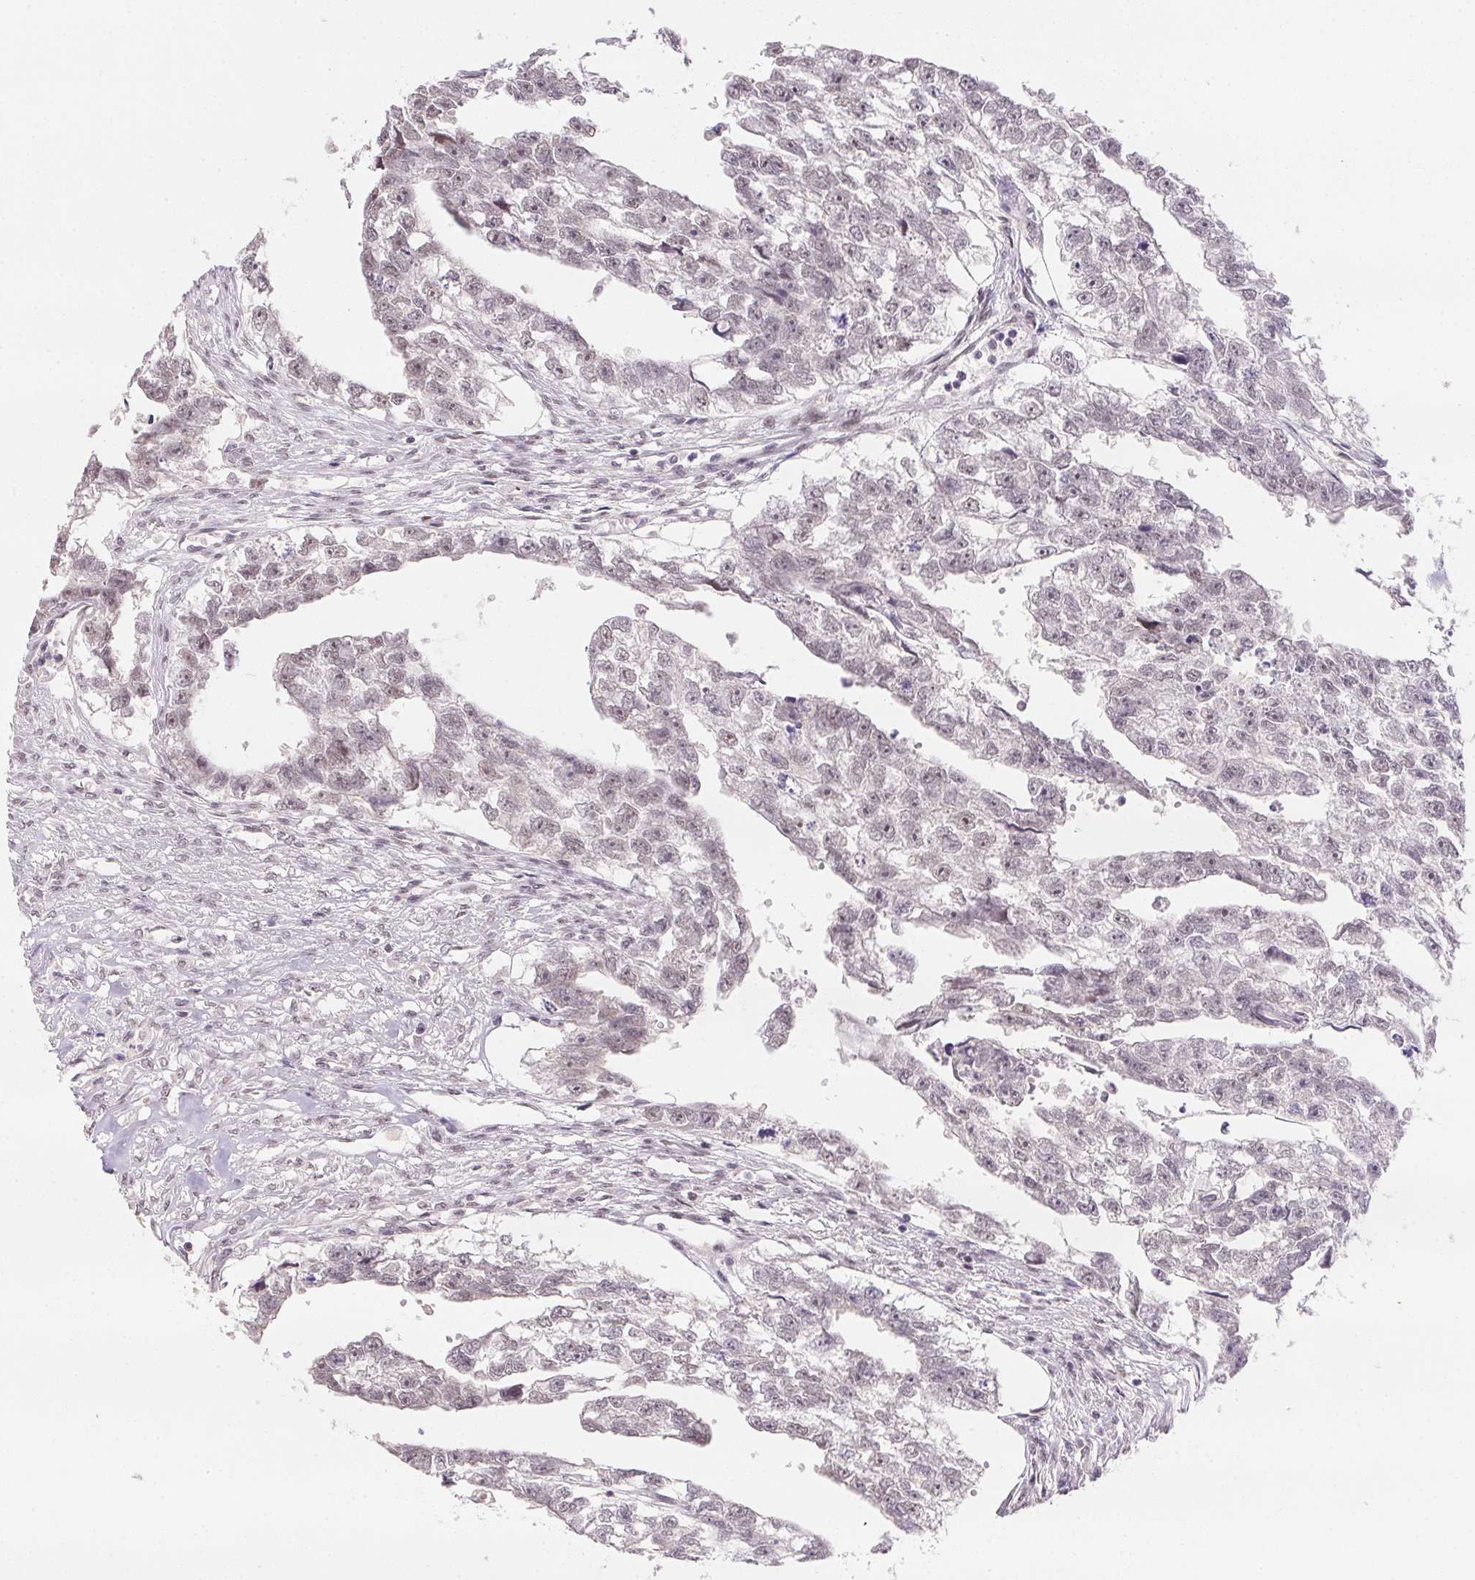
{"staining": {"intensity": "negative", "quantity": "none", "location": "none"}, "tissue": "testis cancer", "cell_type": "Tumor cells", "image_type": "cancer", "snomed": [{"axis": "morphology", "description": "Carcinoma, Embryonal, NOS"}, {"axis": "morphology", "description": "Teratoma, malignant, NOS"}, {"axis": "topography", "description": "Testis"}], "caption": "DAB immunohistochemical staining of human testis malignant teratoma demonstrates no significant expression in tumor cells.", "gene": "KDM4D", "patient": {"sex": "male", "age": 44}}